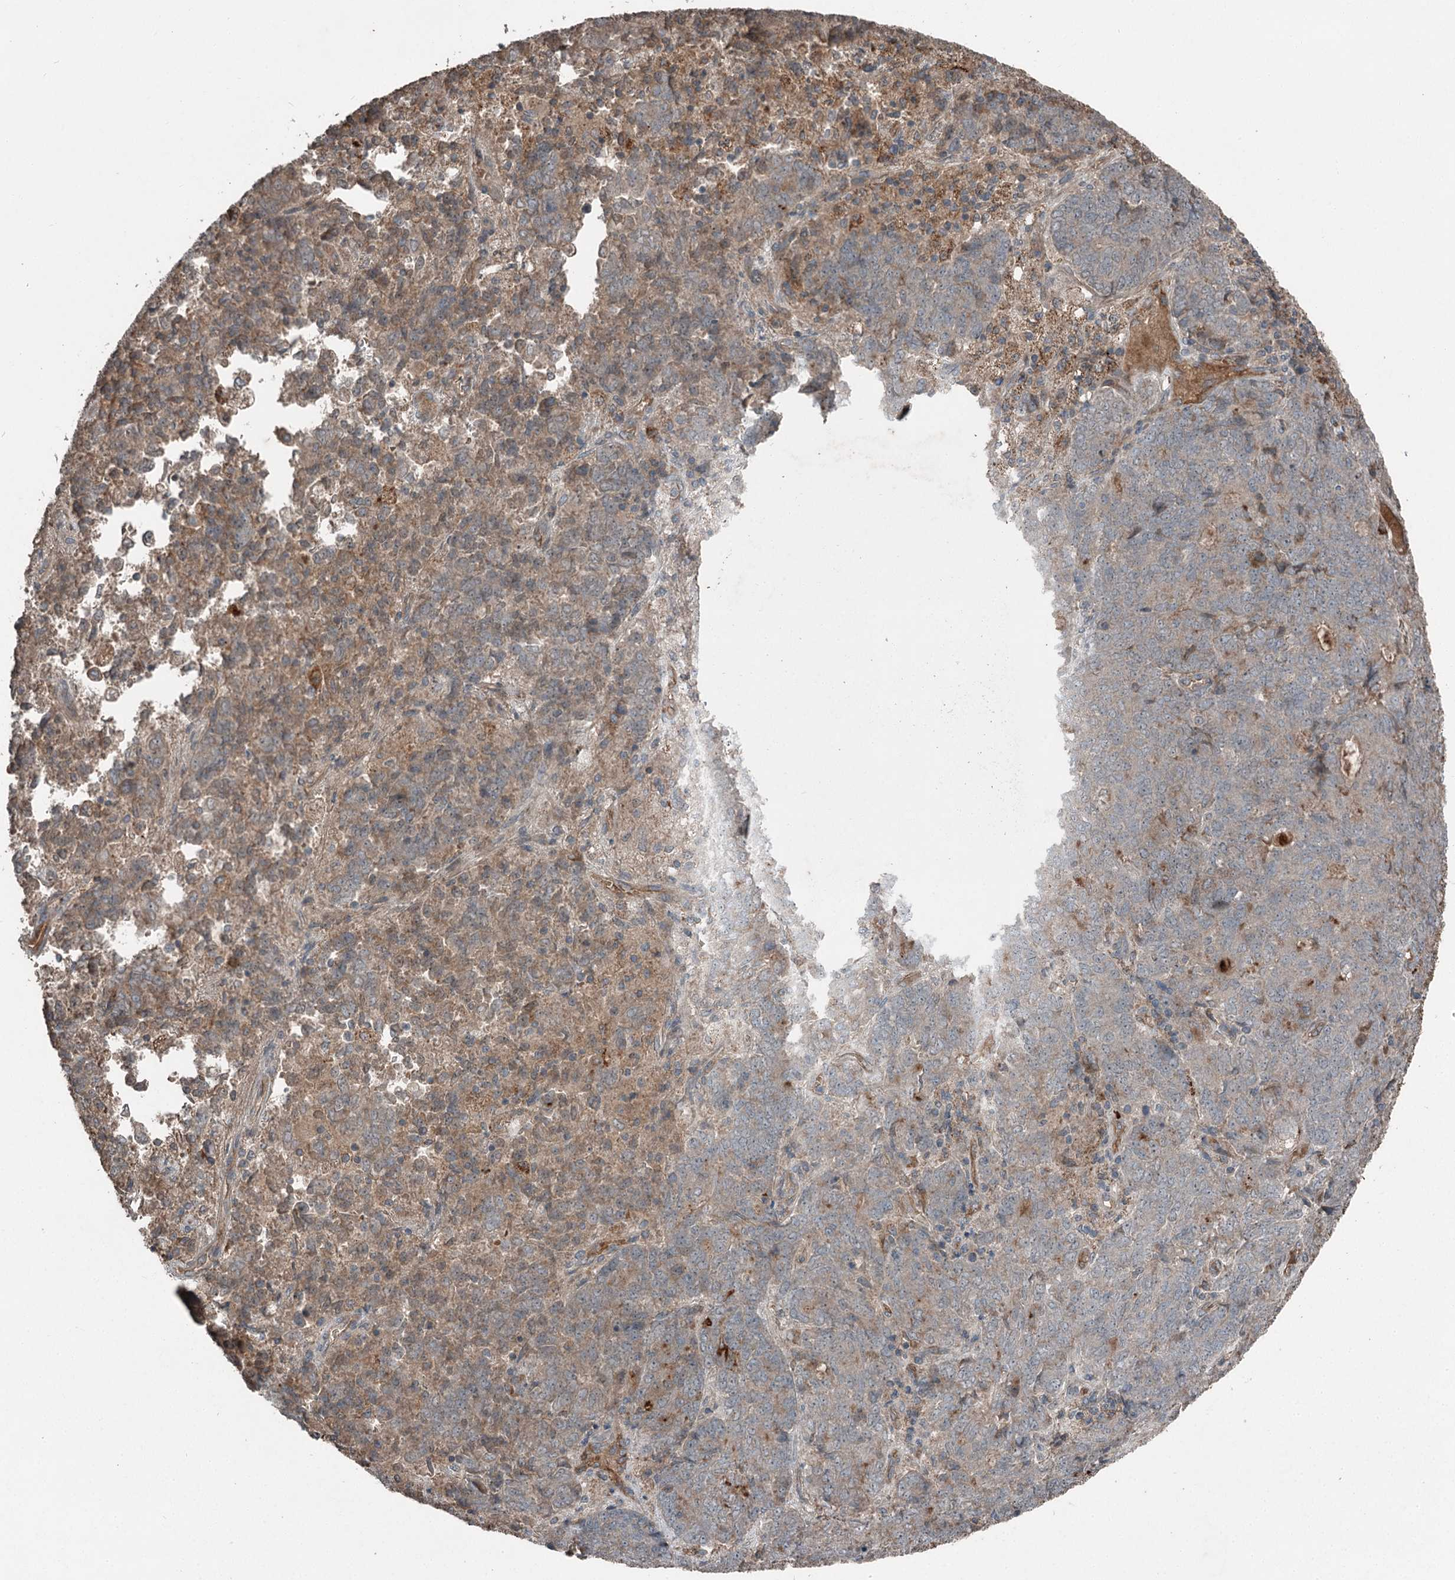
{"staining": {"intensity": "moderate", "quantity": "25%-75%", "location": "cytoplasmic/membranous"}, "tissue": "endometrial cancer", "cell_type": "Tumor cells", "image_type": "cancer", "snomed": [{"axis": "morphology", "description": "Adenocarcinoma, NOS"}, {"axis": "topography", "description": "Endometrium"}], "caption": "Immunohistochemistry histopathology image of endometrial adenocarcinoma stained for a protein (brown), which exhibits medium levels of moderate cytoplasmic/membranous staining in about 25%-75% of tumor cells.", "gene": "SLC39A8", "patient": {"sex": "female", "age": 80}}